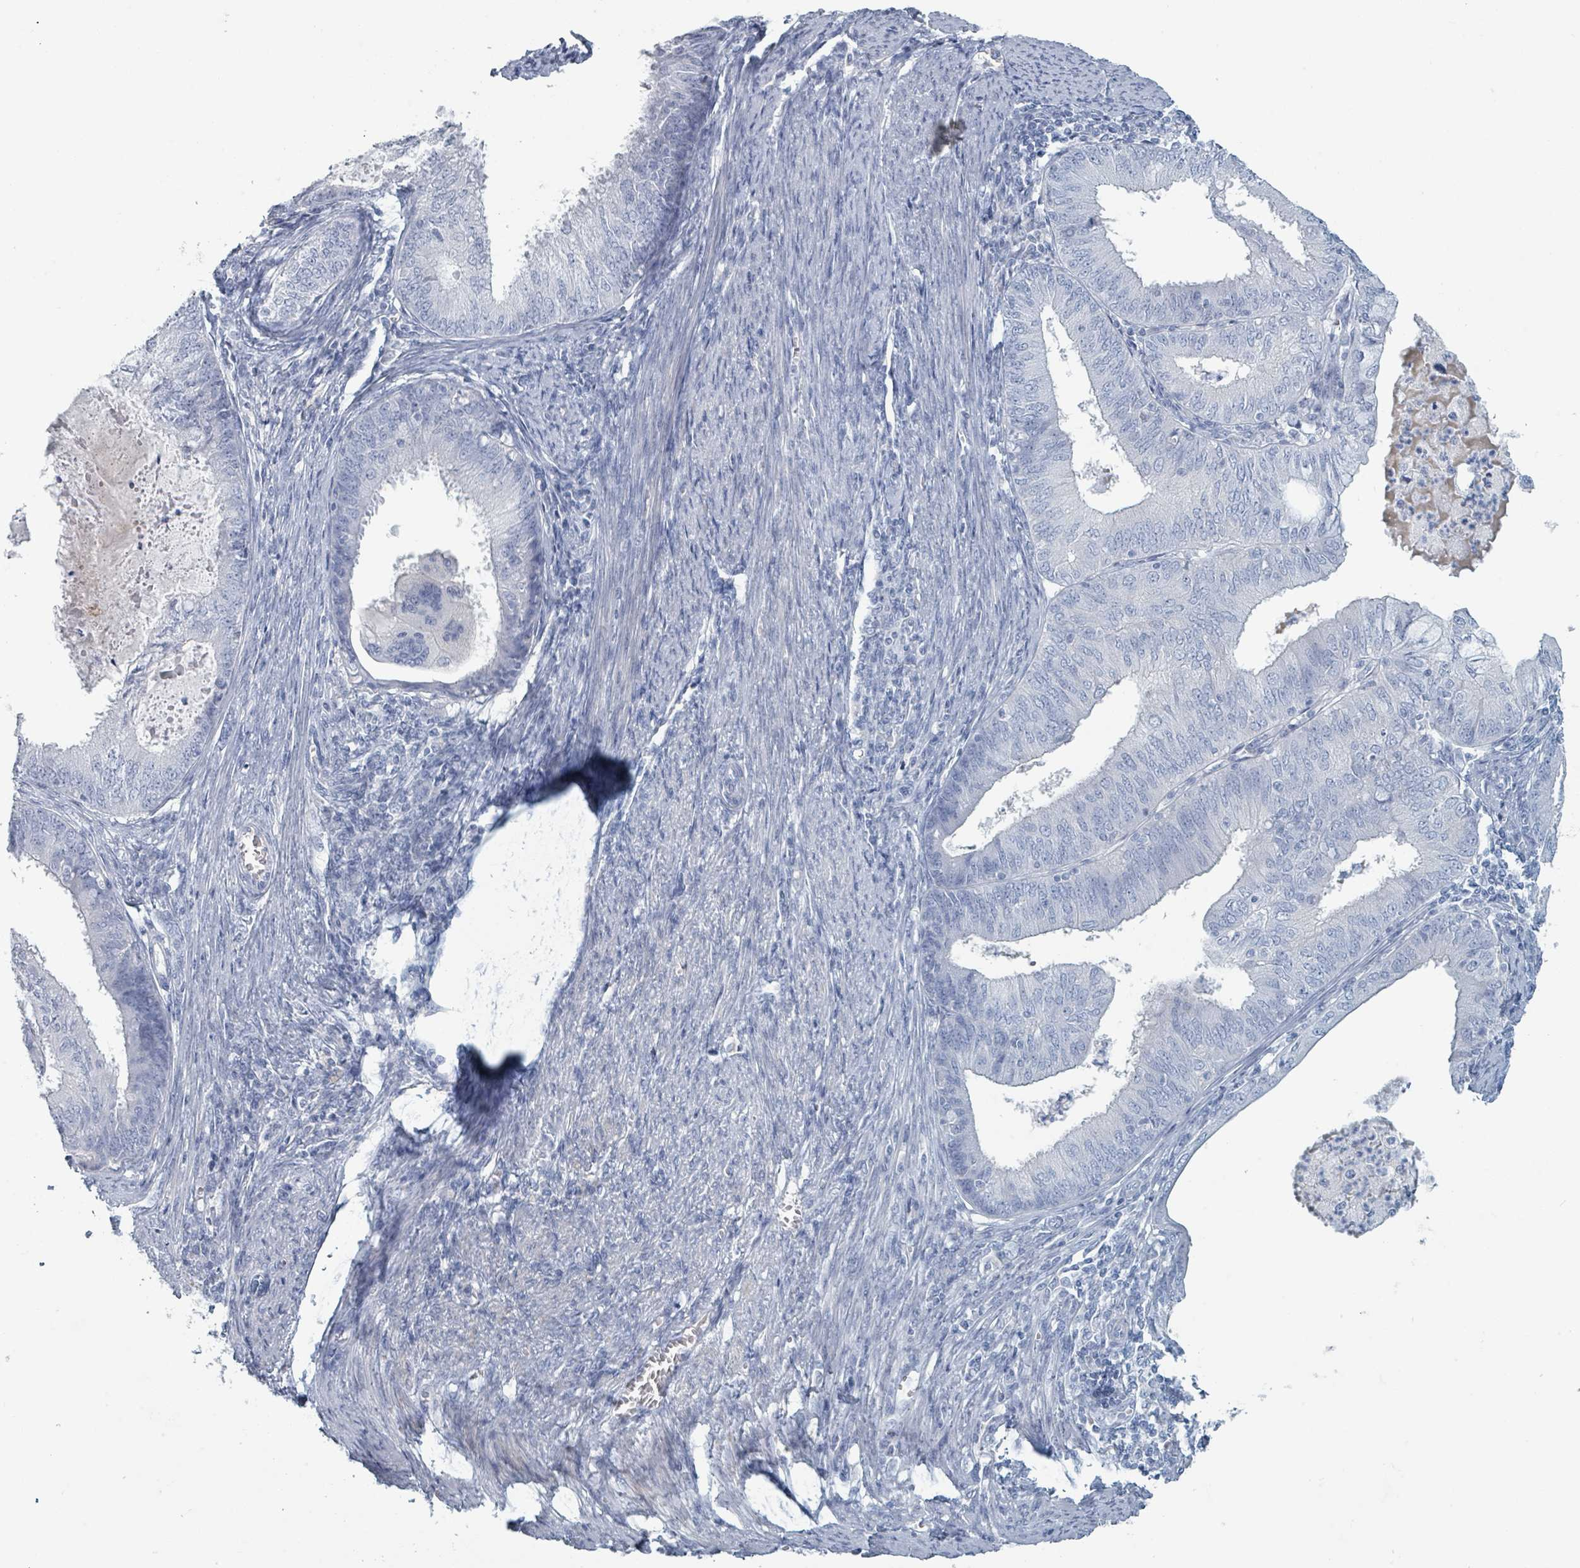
{"staining": {"intensity": "negative", "quantity": "none", "location": "none"}, "tissue": "endometrial cancer", "cell_type": "Tumor cells", "image_type": "cancer", "snomed": [{"axis": "morphology", "description": "Adenocarcinoma, NOS"}, {"axis": "topography", "description": "Endometrium"}], "caption": "Endometrial cancer (adenocarcinoma) was stained to show a protein in brown. There is no significant staining in tumor cells. Nuclei are stained in blue.", "gene": "HEATR5A", "patient": {"sex": "female", "age": 57}}